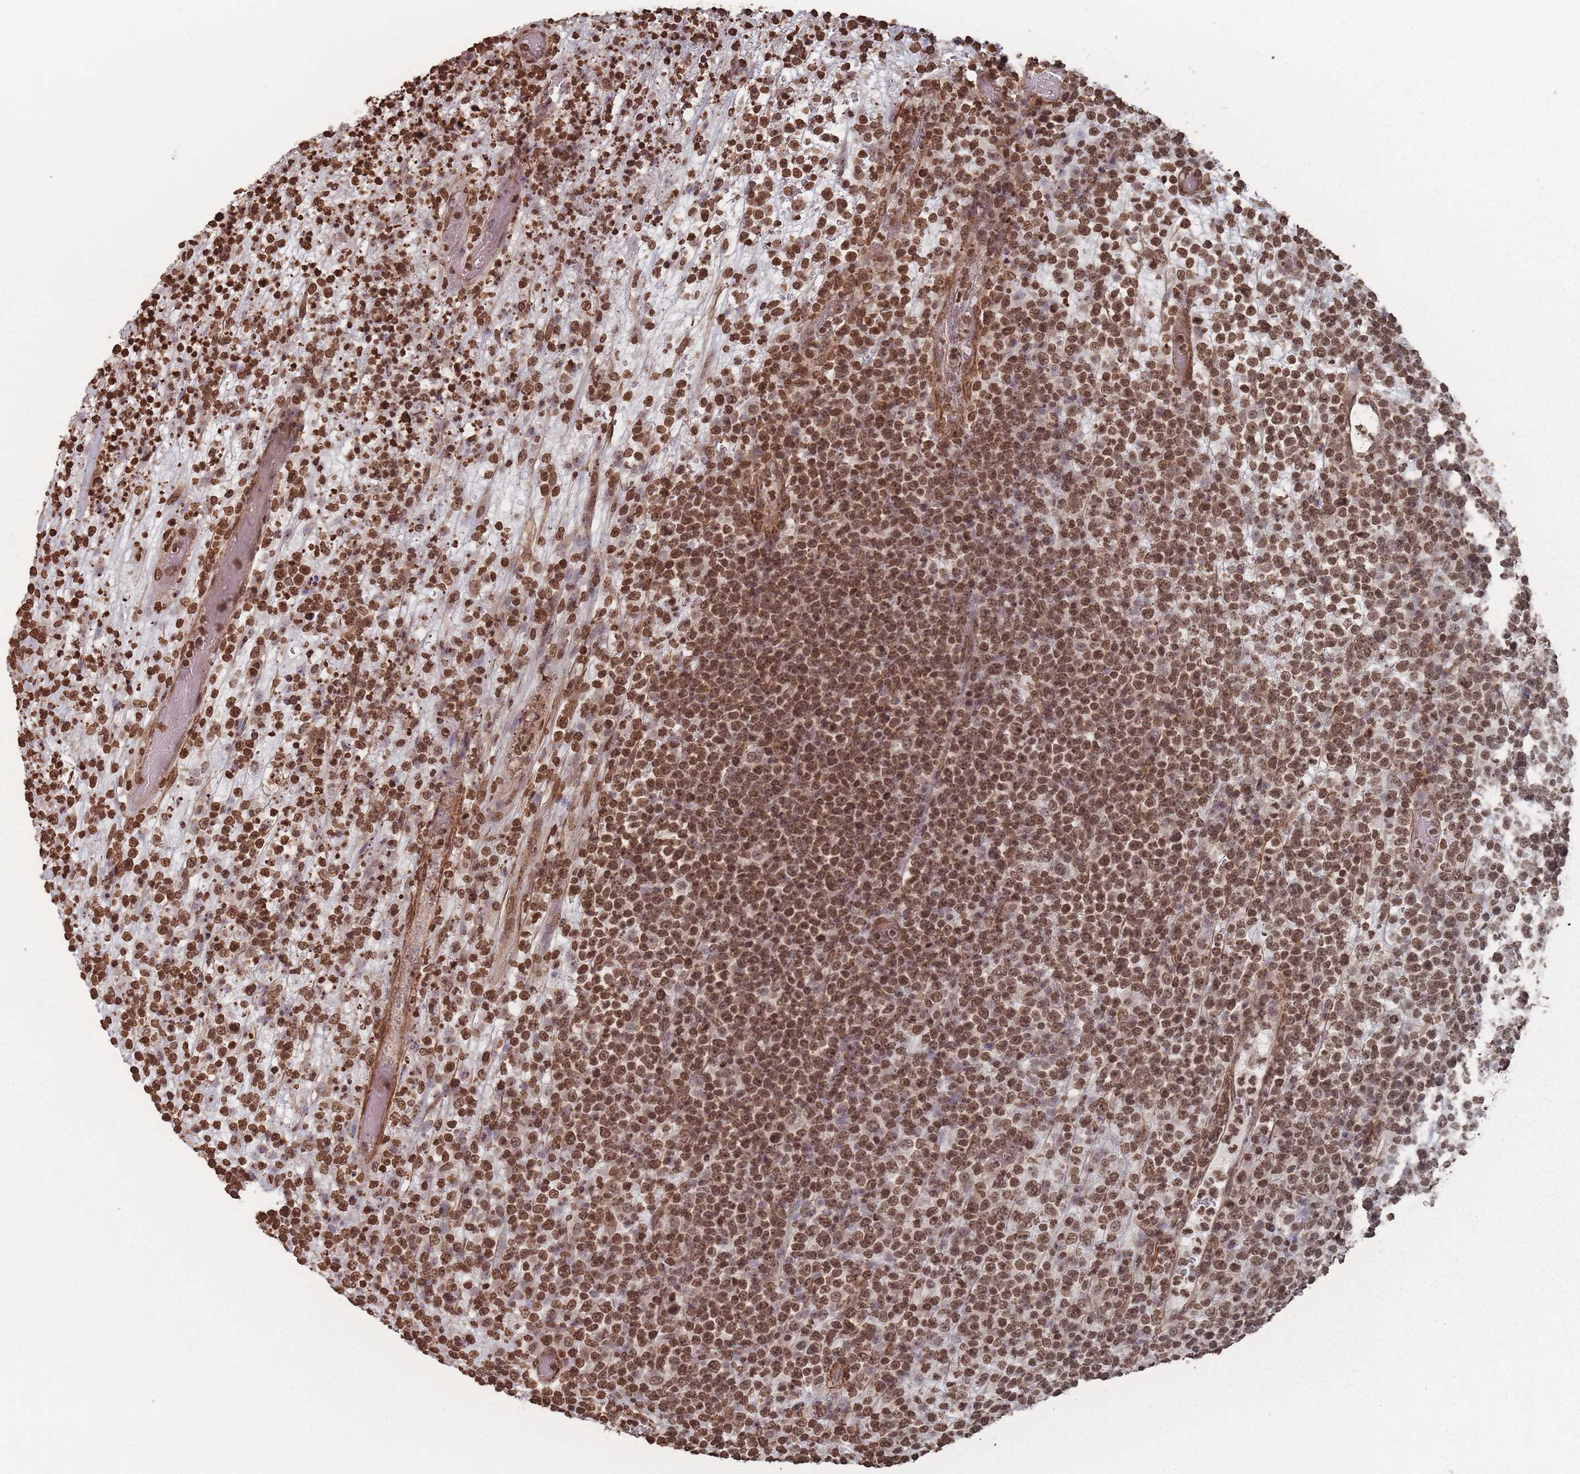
{"staining": {"intensity": "strong", "quantity": ">75%", "location": "nuclear"}, "tissue": "lymphoma", "cell_type": "Tumor cells", "image_type": "cancer", "snomed": [{"axis": "morphology", "description": "Malignant lymphoma, non-Hodgkin's type, High grade"}, {"axis": "topography", "description": "Colon"}], "caption": "Immunohistochemical staining of human lymphoma shows strong nuclear protein expression in about >75% of tumor cells.", "gene": "PLEKHG5", "patient": {"sex": "female", "age": 53}}